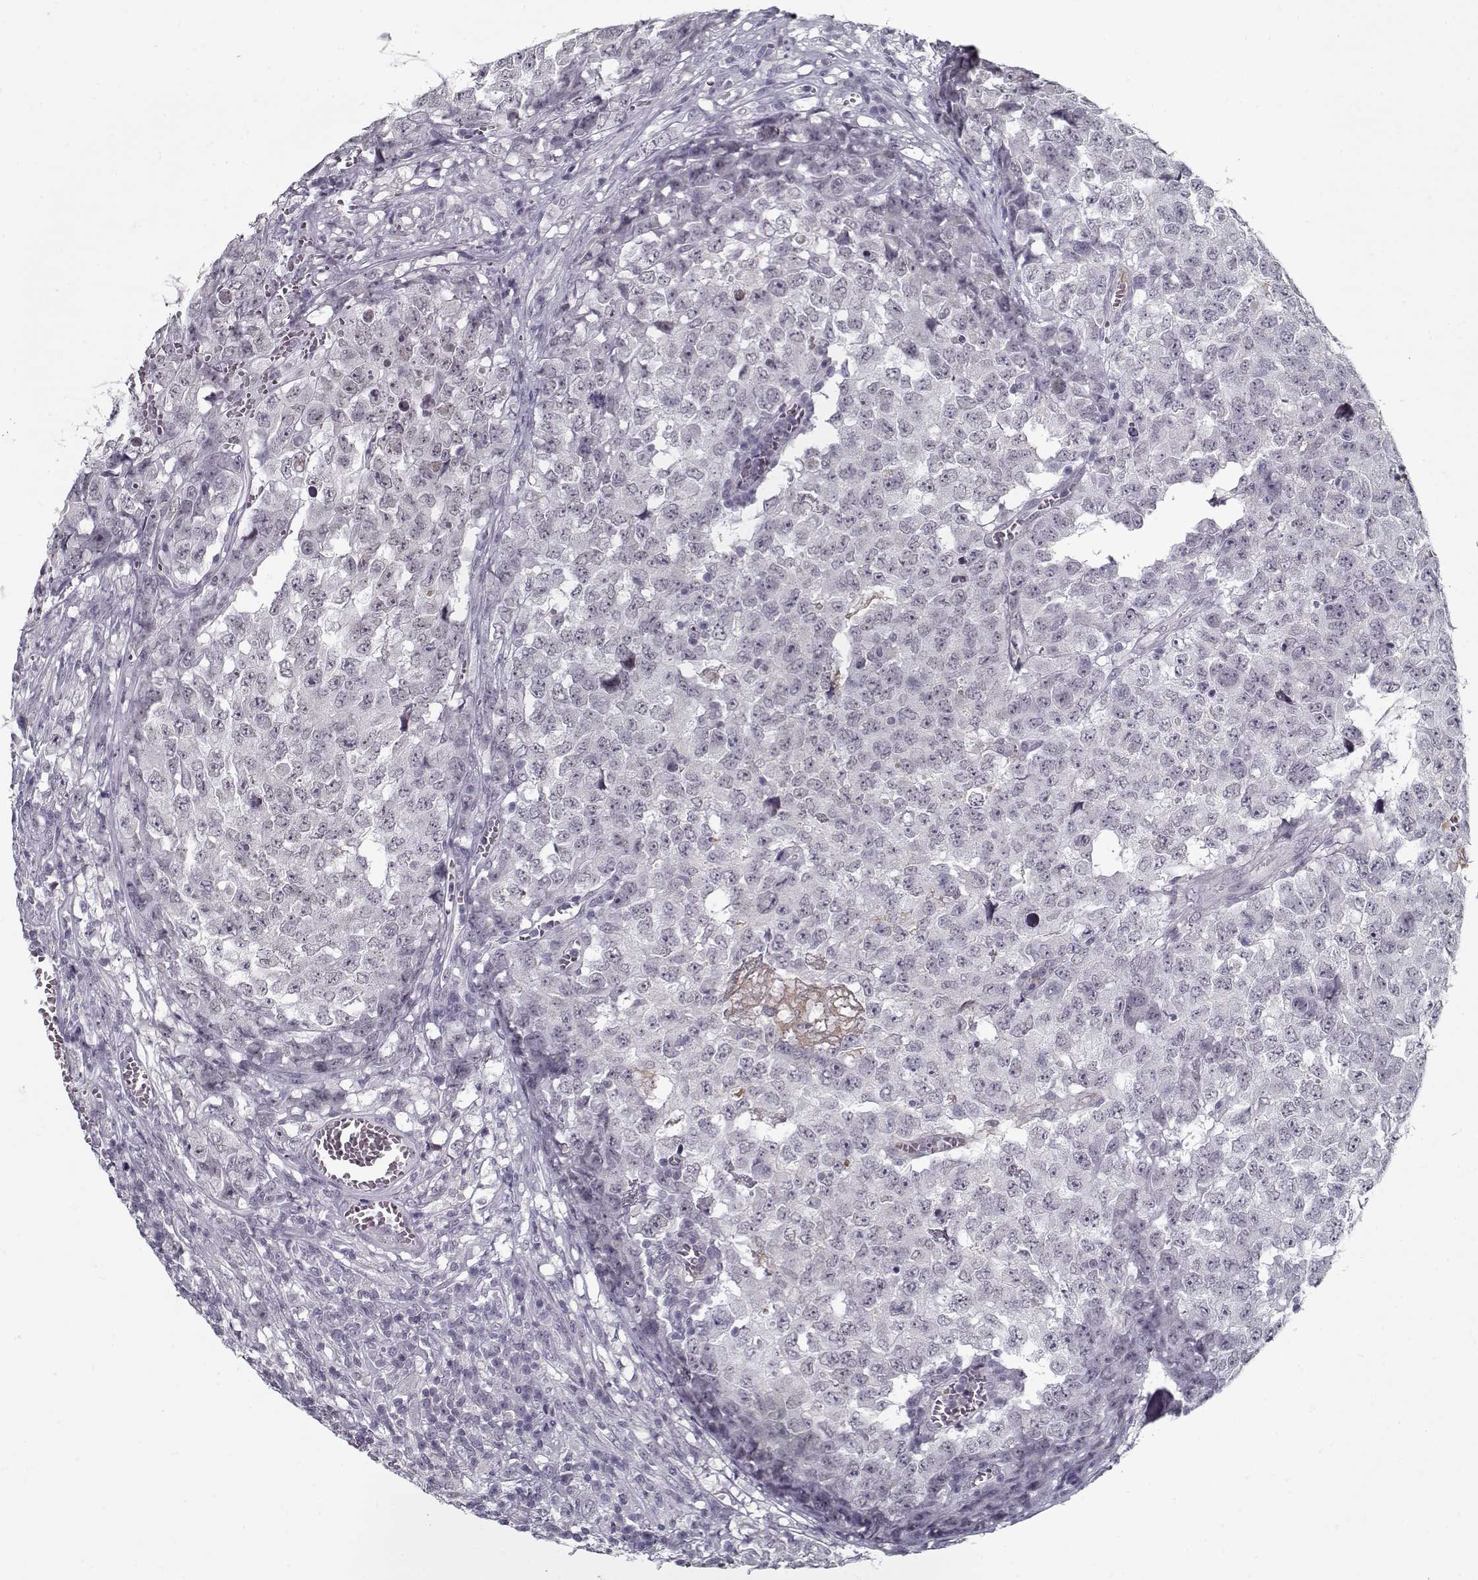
{"staining": {"intensity": "negative", "quantity": "none", "location": "none"}, "tissue": "testis cancer", "cell_type": "Tumor cells", "image_type": "cancer", "snomed": [{"axis": "morphology", "description": "Carcinoma, Embryonal, NOS"}, {"axis": "topography", "description": "Testis"}], "caption": "An immunohistochemistry photomicrograph of testis cancer (embryonal carcinoma) is shown. There is no staining in tumor cells of testis cancer (embryonal carcinoma).", "gene": "SPACA9", "patient": {"sex": "male", "age": 23}}